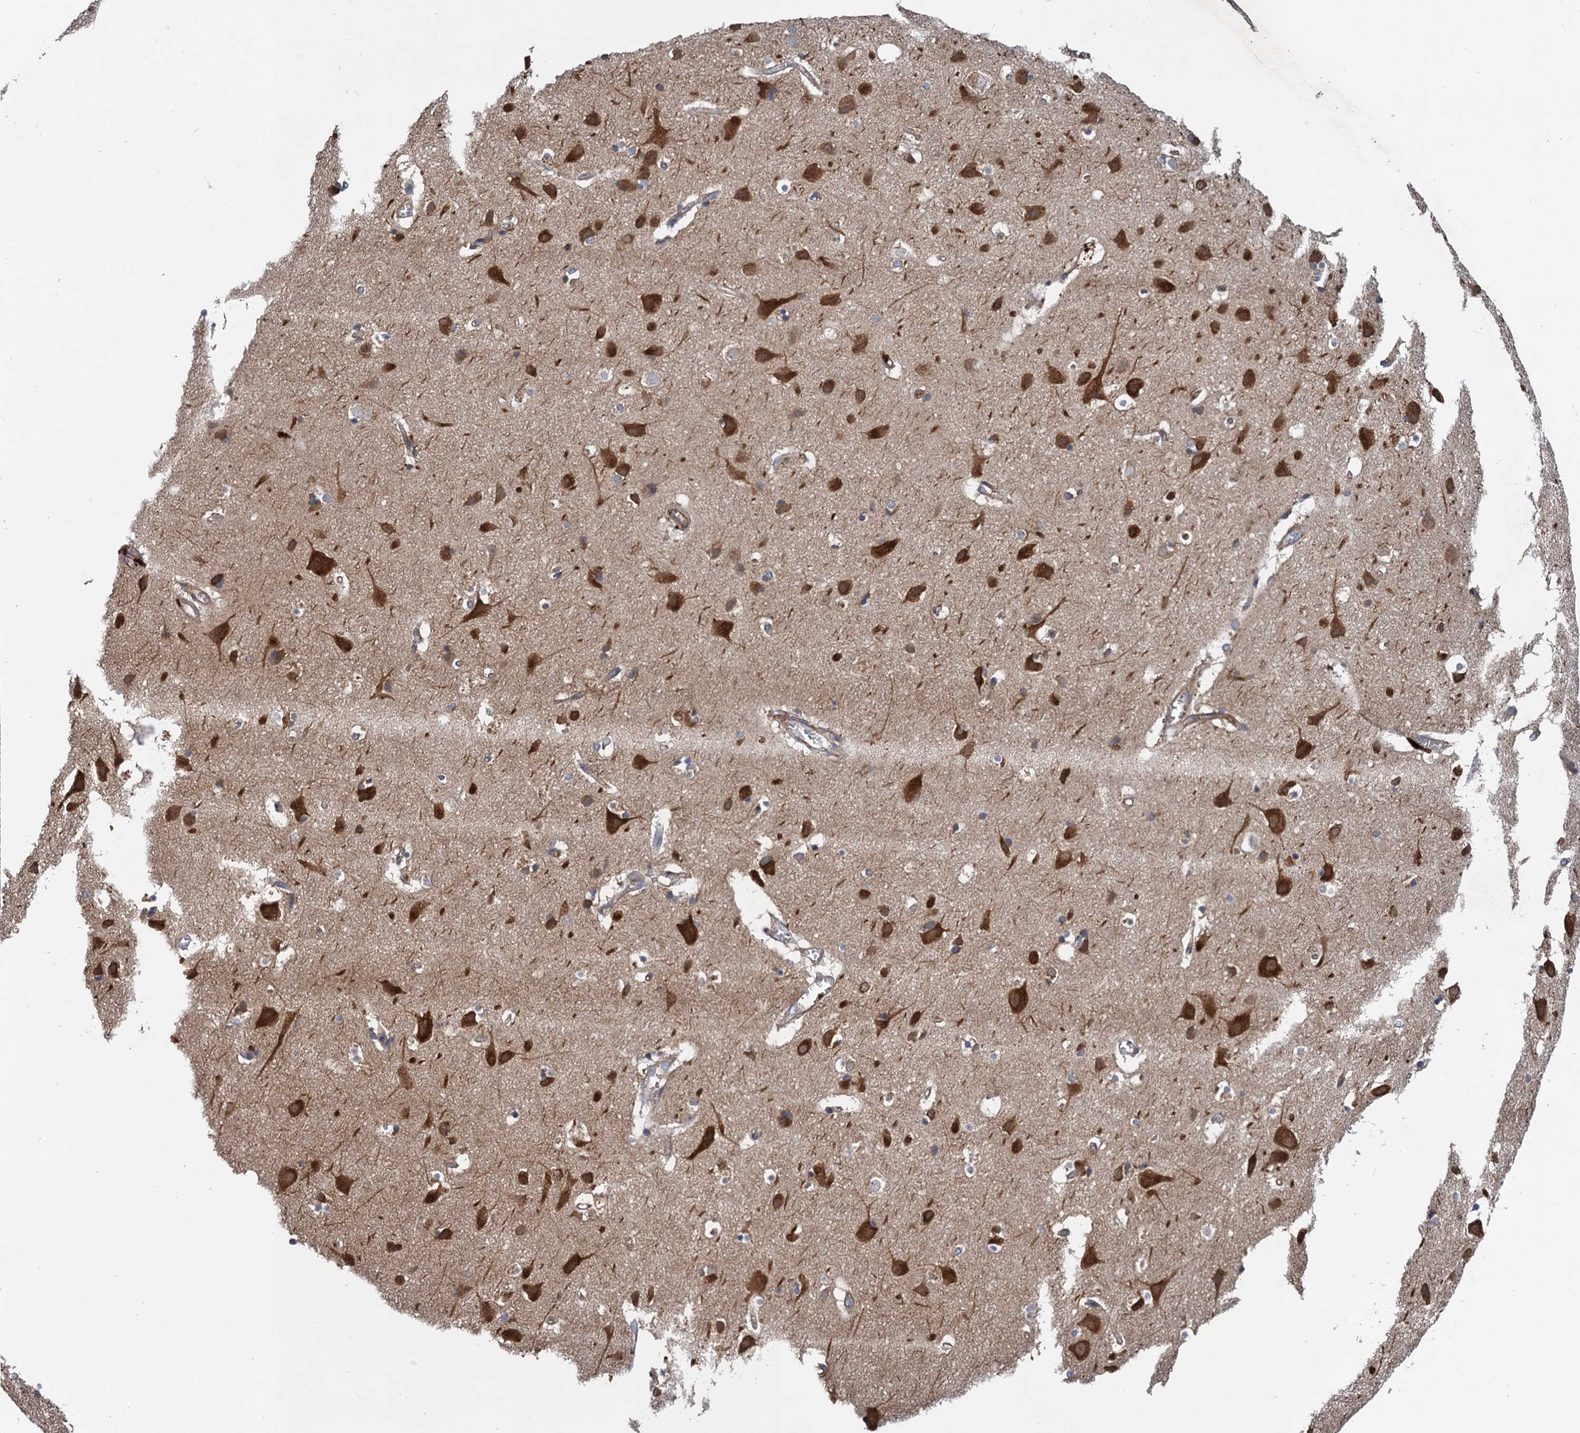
{"staining": {"intensity": "weak", "quantity": "25%-75%", "location": "cytoplasmic/membranous"}, "tissue": "cerebral cortex", "cell_type": "Endothelial cells", "image_type": "normal", "snomed": [{"axis": "morphology", "description": "Normal tissue, NOS"}, {"axis": "topography", "description": "Cerebral cortex"}], "caption": "This image shows benign cerebral cortex stained with IHC to label a protein in brown. The cytoplasmic/membranous of endothelial cells show weak positivity for the protein. Nuclei are counter-stained blue.", "gene": "PJA2", "patient": {"sex": "male", "age": 54}}